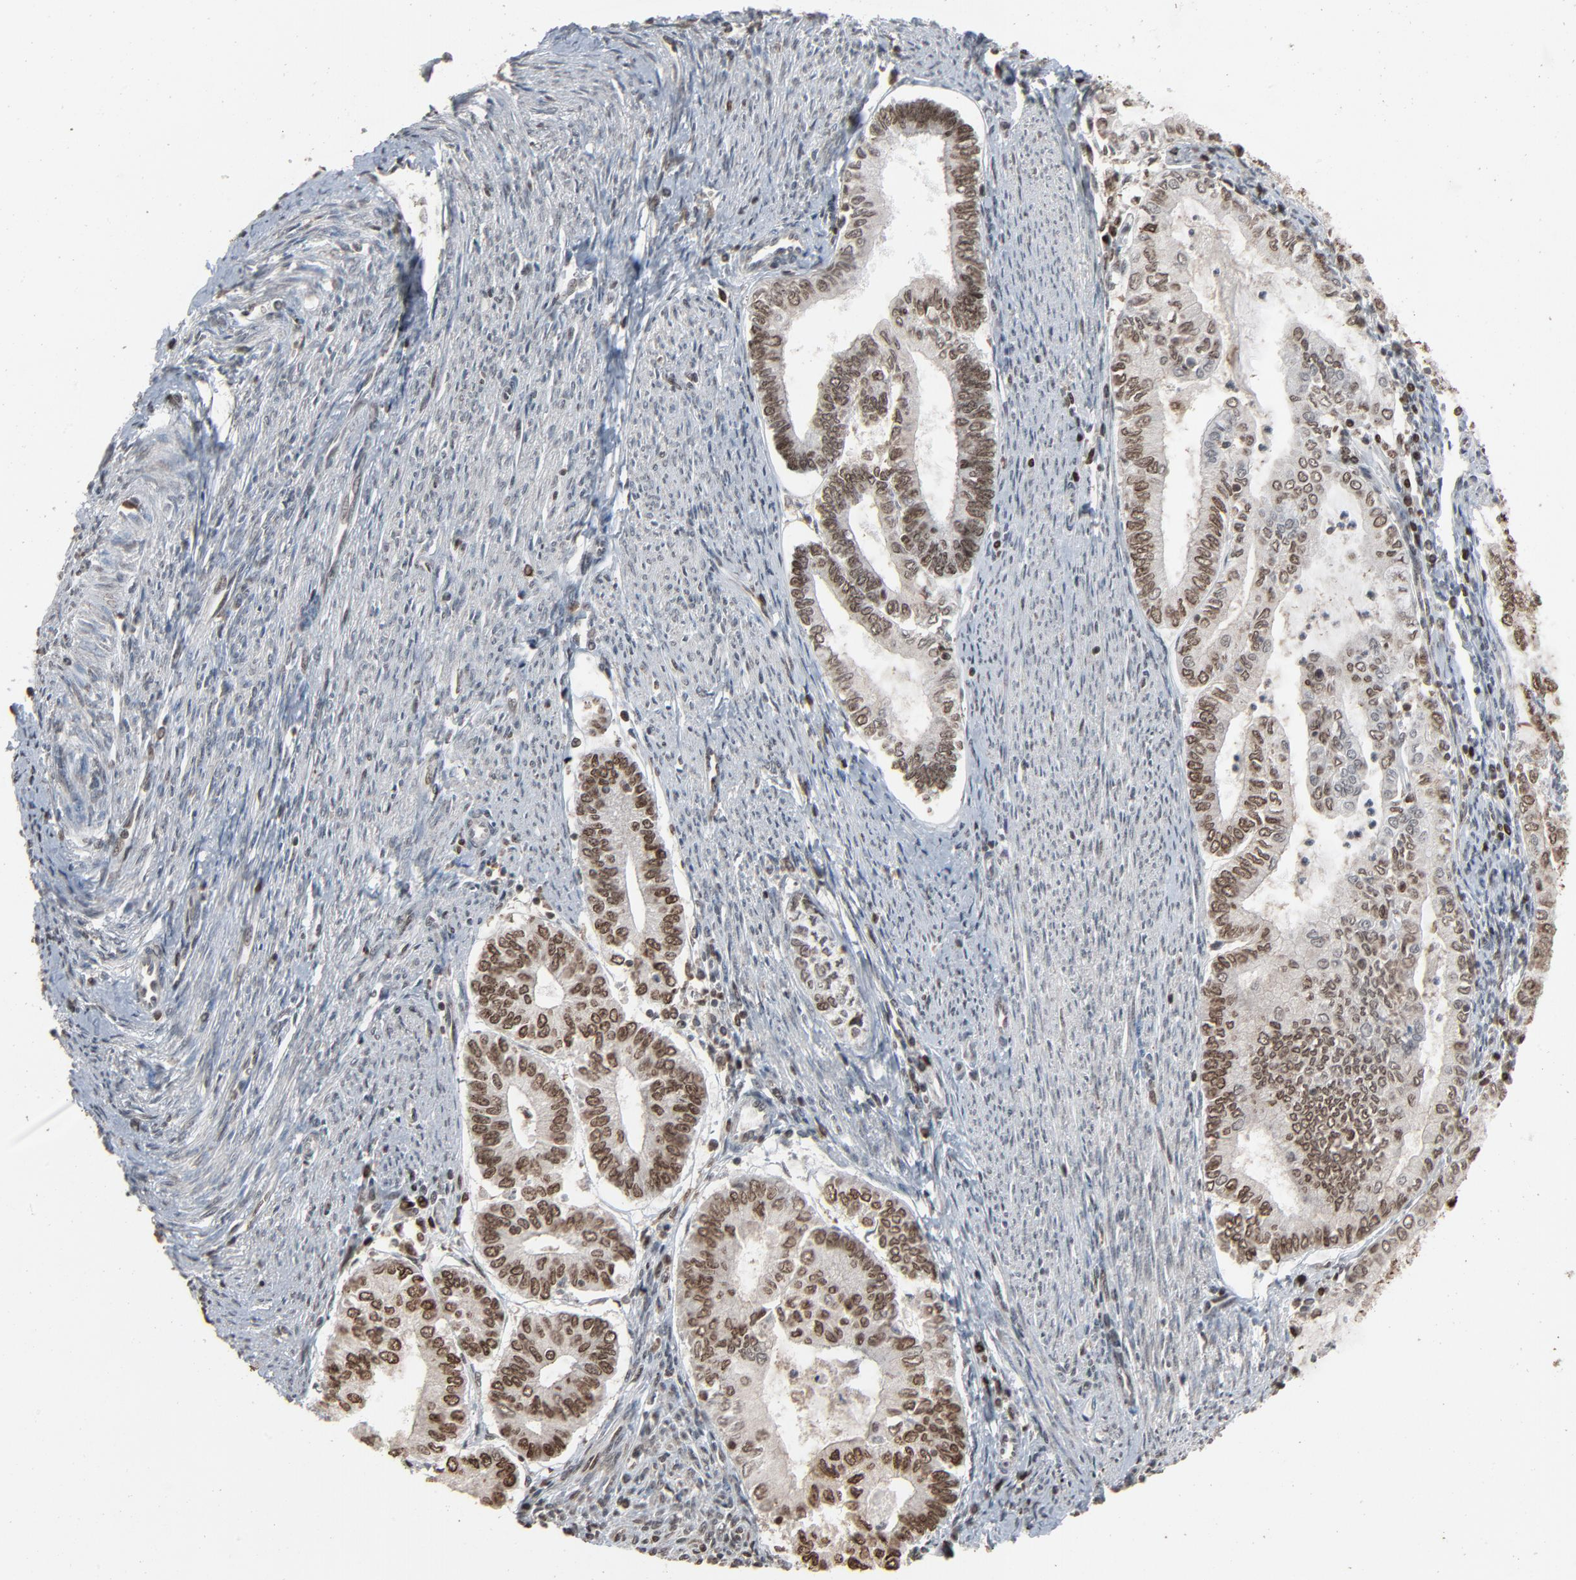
{"staining": {"intensity": "moderate", "quantity": ">75%", "location": "nuclear"}, "tissue": "endometrial cancer", "cell_type": "Tumor cells", "image_type": "cancer", "snomed": [{"axis": "morphology", "description": "Adenocarcinoma, NOS"}, {"axis": "topography", "description": "Endometrium"}], "caption": "A brown stain shows moderate nuclear expression of a protein in human endometrial cancer (adenocarcinoma) tumor cells.", "gene": "RPS6KA3", "patient": {"sex": "female", "age": 66}}